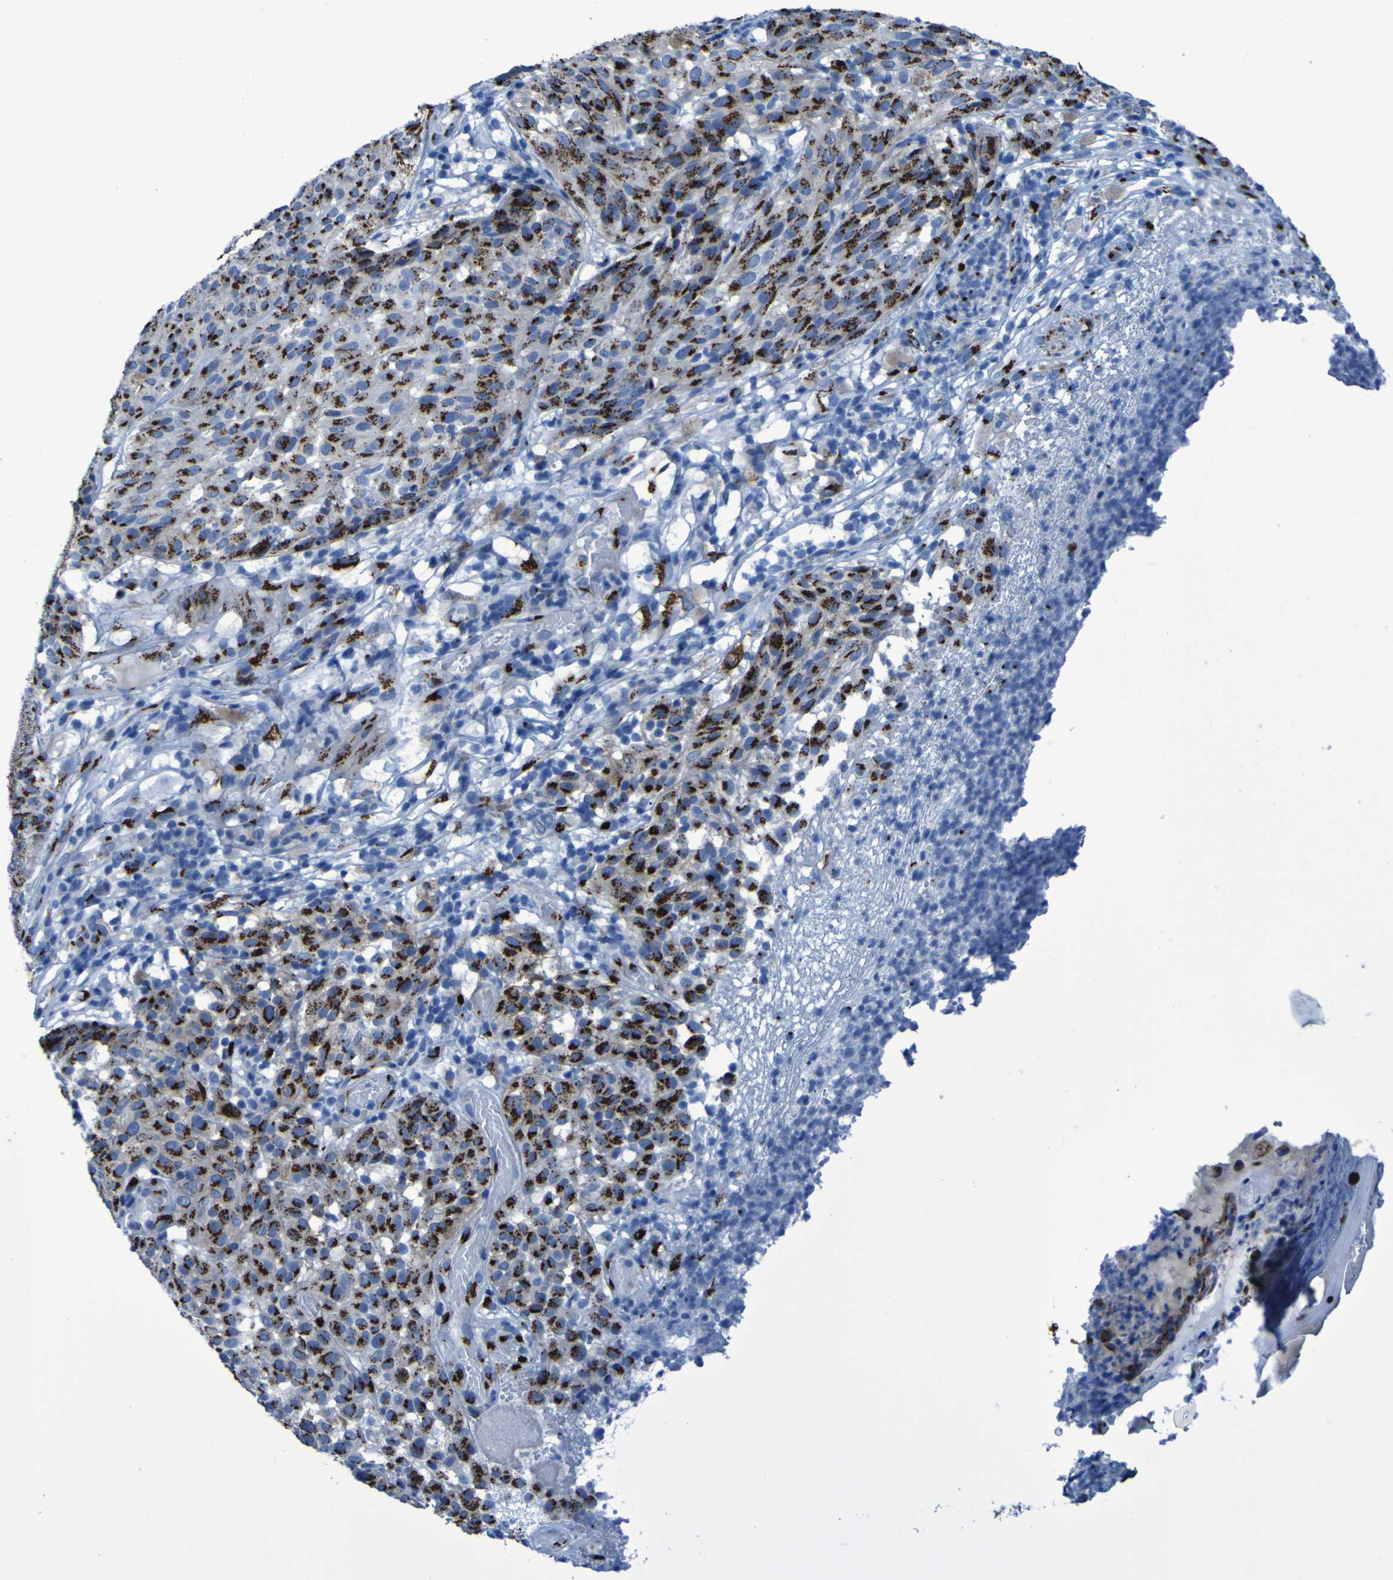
{"staining": {"intensity": "strong", "quantity": ">75%", "location": "cytoplasmic/membranous"}, "tissue": "melanoma", "cell_type": "Tumor cells", "image_type": "cancer", "snomed": [{"axis": "morphology", "description": "Malignant melanoma, NOS"}, {"axis": "topography", "description": "Skin"}], "caption": "The image demonstrates staining of melanoma, revealing strong cytoplasmic/membranous protein positivity (brown color) within tumor cells.", "gene": "GOLM1", "patient": {"sex": "female", "age": 46}}